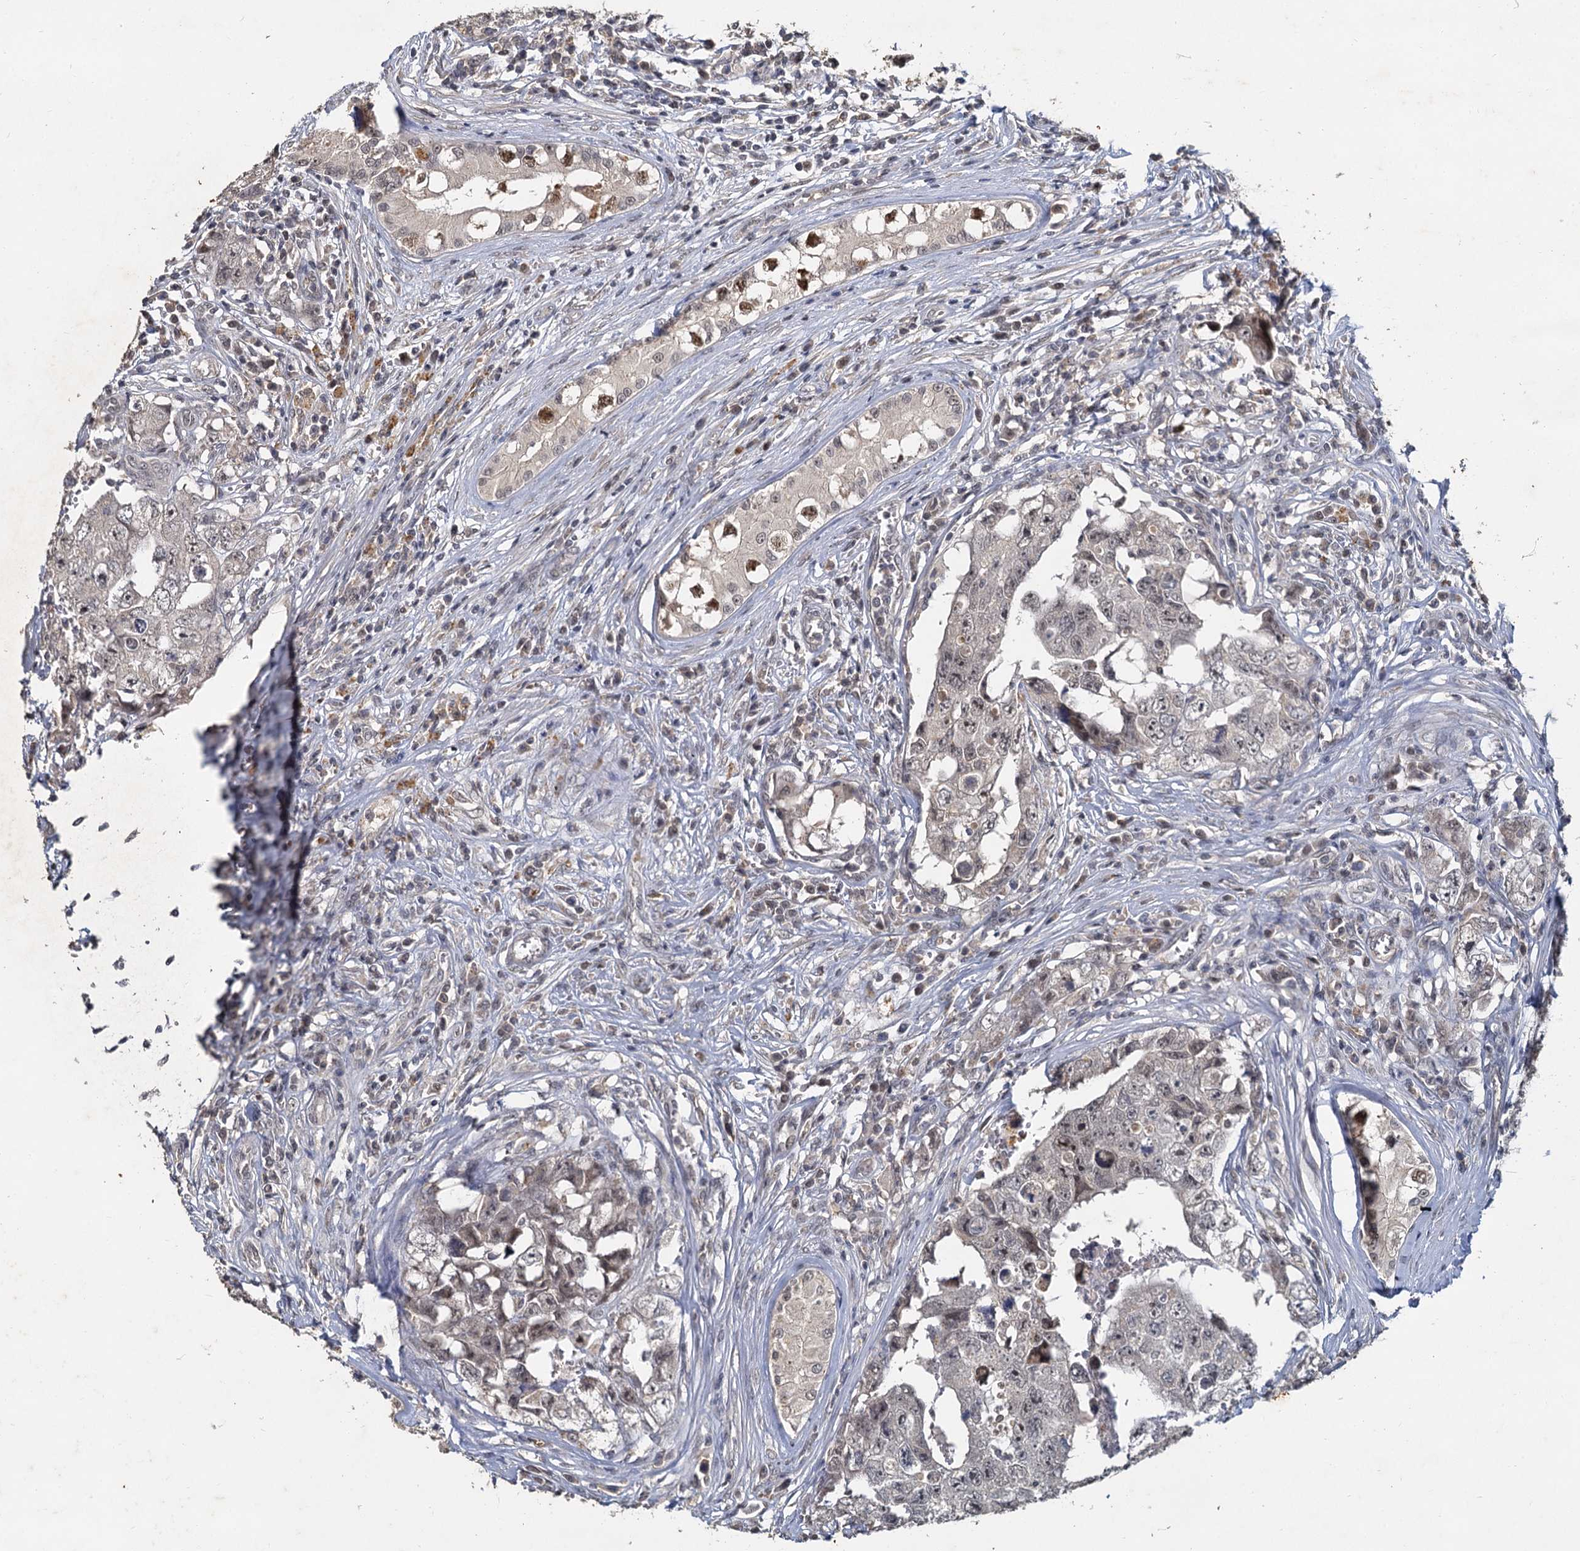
{"staining": {"intensity": "negative", "quantity": "none", "location": "none"}, "tissue": "testis cancer", "cell_type": "Tumor cells", "image_type": "cancer", "snomed": [{"axis": "morphology", "description": "Carcinoma, Embryonal, NOS"}, {"axis": "topography", "description": "Testis"}], "caption": "Protein analysis of testis embryonal carcinoma exhibits no significant expression in tumor cells. Nuclei are stained in blue.", "gene": "MUCL1", "patient": {"sex": "male", "age": 17}}